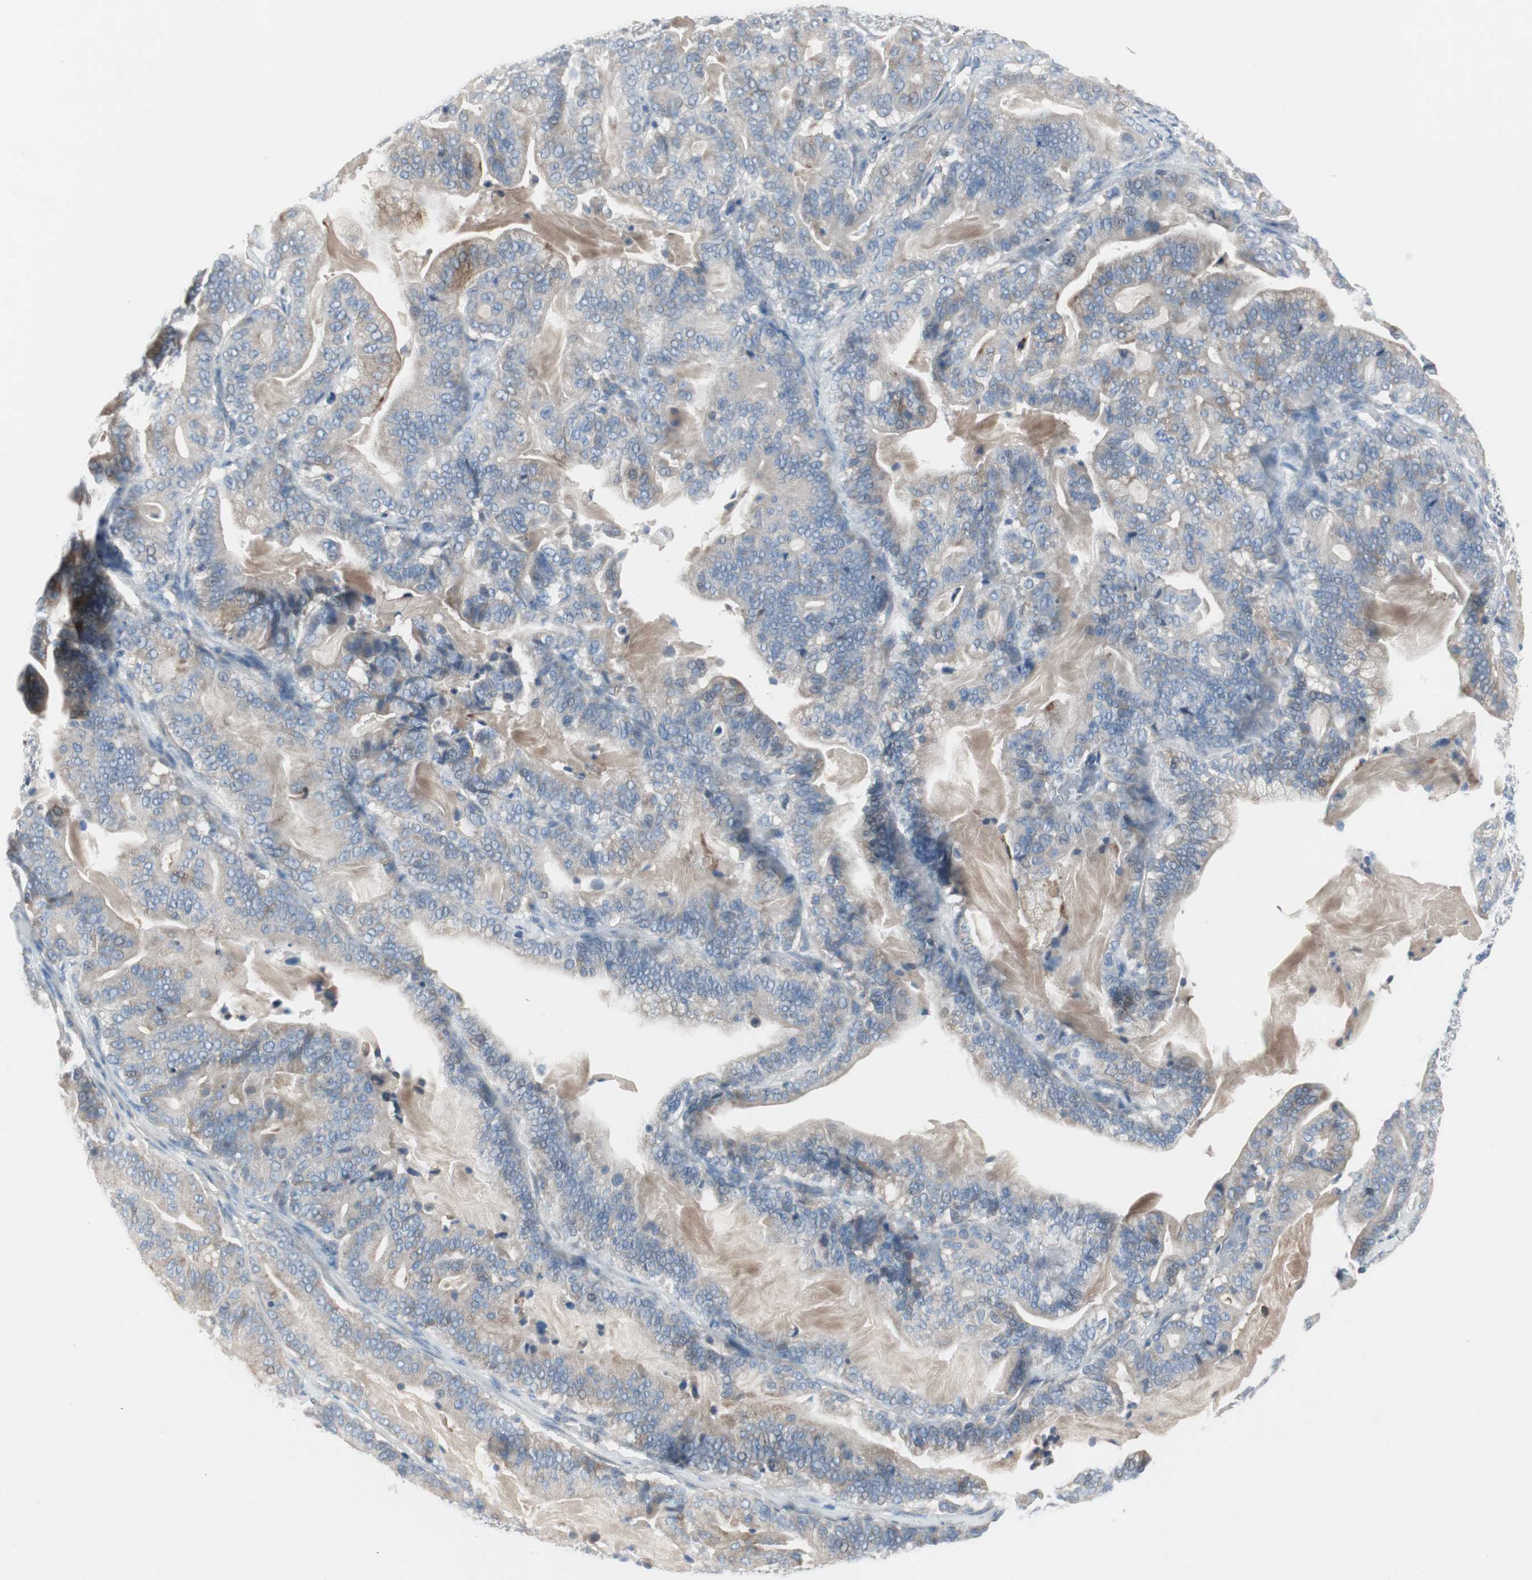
{"staining": {"intensity": "weak", "quantity": ">75%", "location": "cytoplasmic/membranous"}, "tissue": "pancreatic cancer", "cell_type": "Tumor cells", "image_type": "cancer", "snomed": [{"axis": "morphology", "description": "Adenocarcinoma, NOS"}, {"axis": "topography", "description": "Pancreas"}], "caption": "This is a photomicrograph of IHC staining of adenocarcinoma (pancreatic), which shows weak positivity in the cytoplasmic/membranous of tumor cells.", "gene": "PIGR", "patient": {"sex": "male", "age": 63}}